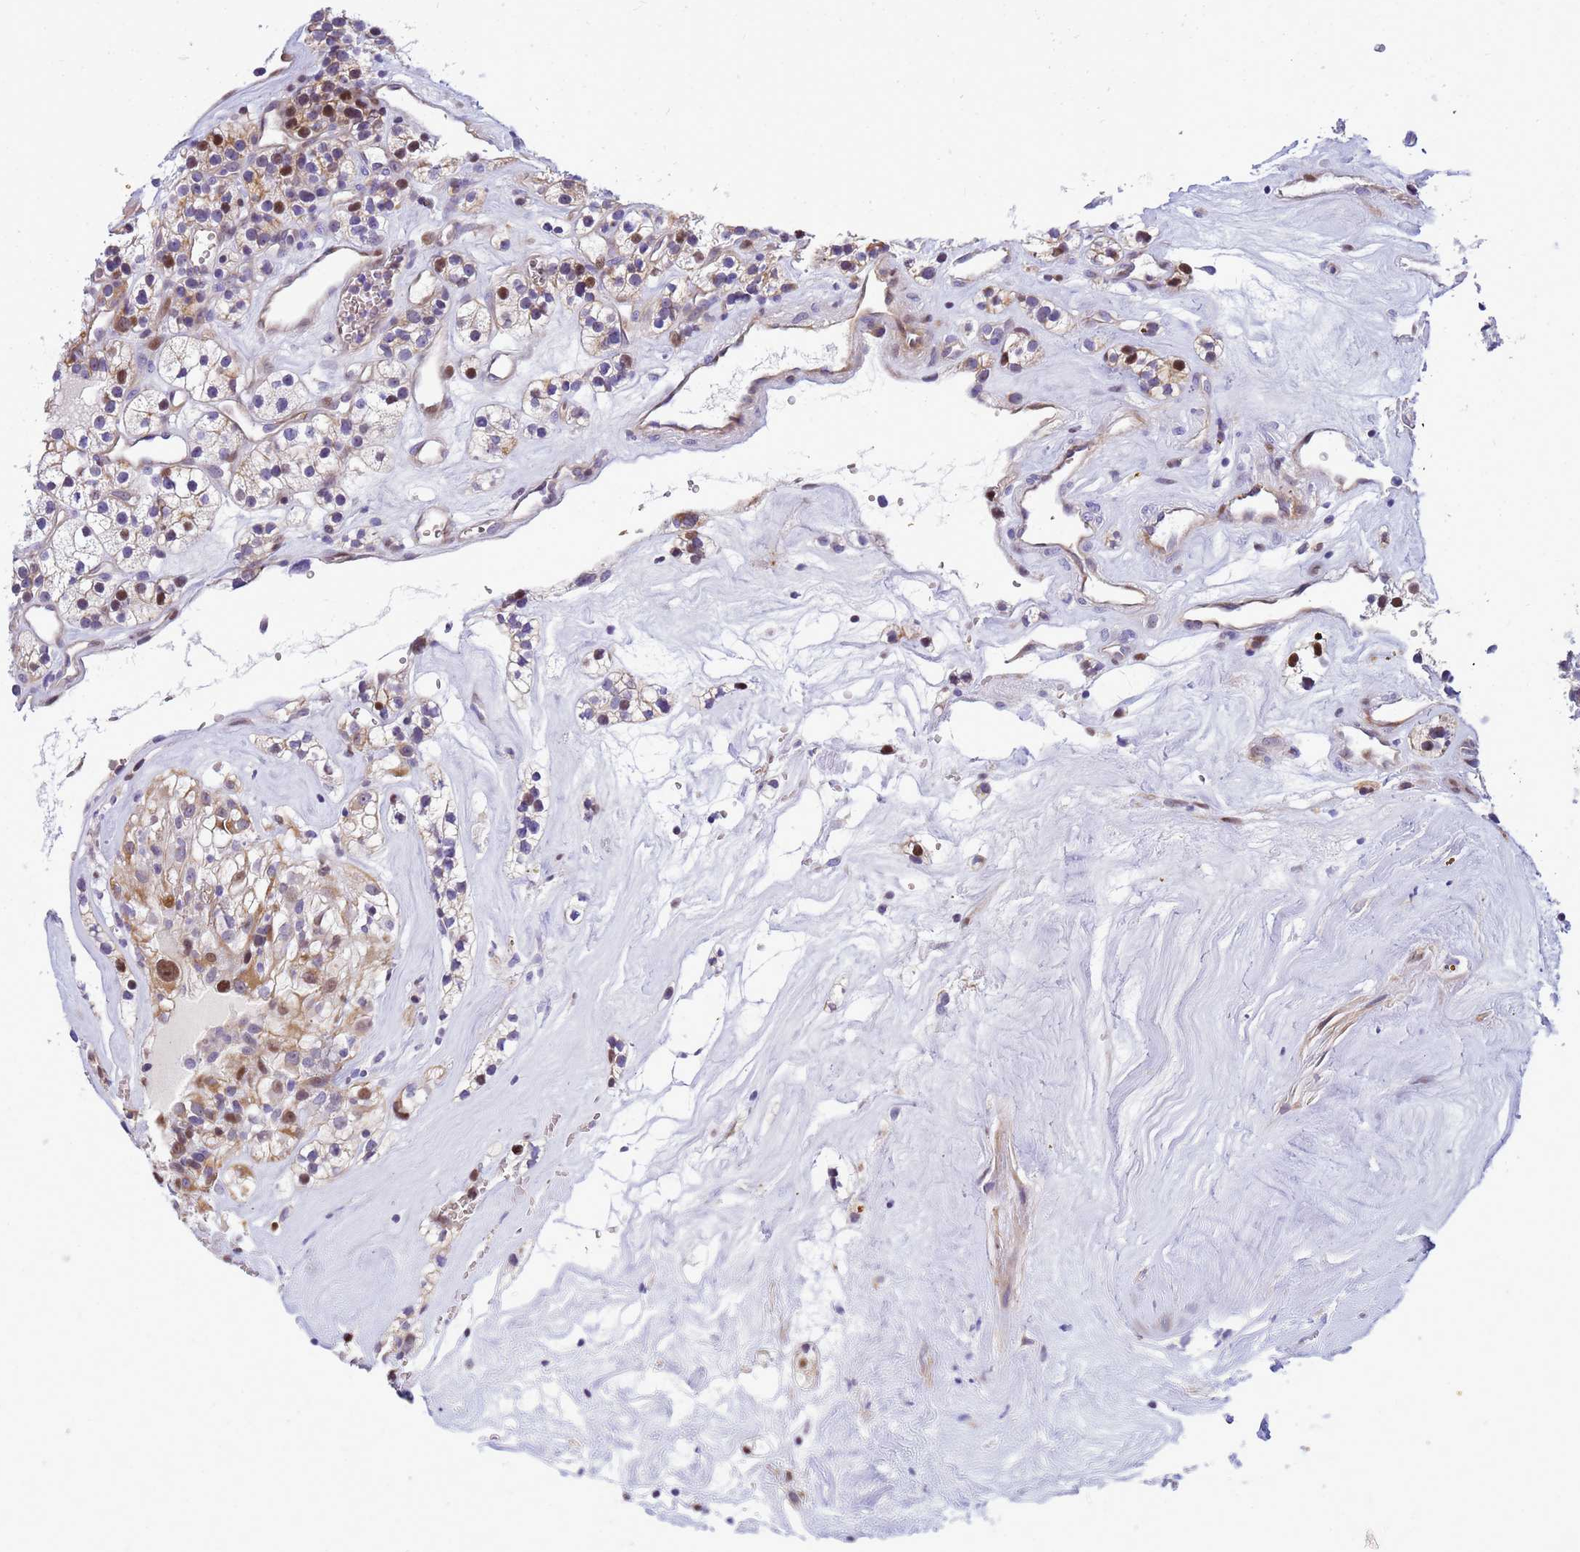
{"staining": {"intensity": "strong", "quantity": "<25%", "location": "nuclear"}, "tissue": "renal cancer", "cell_type": "Tumor cells", "image_type": "cancer", "snomed": [{"axis": "morphology", "description": "Adenocarcinoma, NOS"}, {"axis": "topography", "description": "Kidney"}], "caption": "Immunohistochemistry (IHC) histopathology image of neoplastic tissue: renal cancer (adenocarcinoma) stained using immunohistochemistry demonstrates medium levels of strong protein expression localized specifically in the nuclear of tumor cells, appearing as a nuclear brown color.", "gene": "ADAMTS7", "patient": {"sex": "female", "age": 57}}